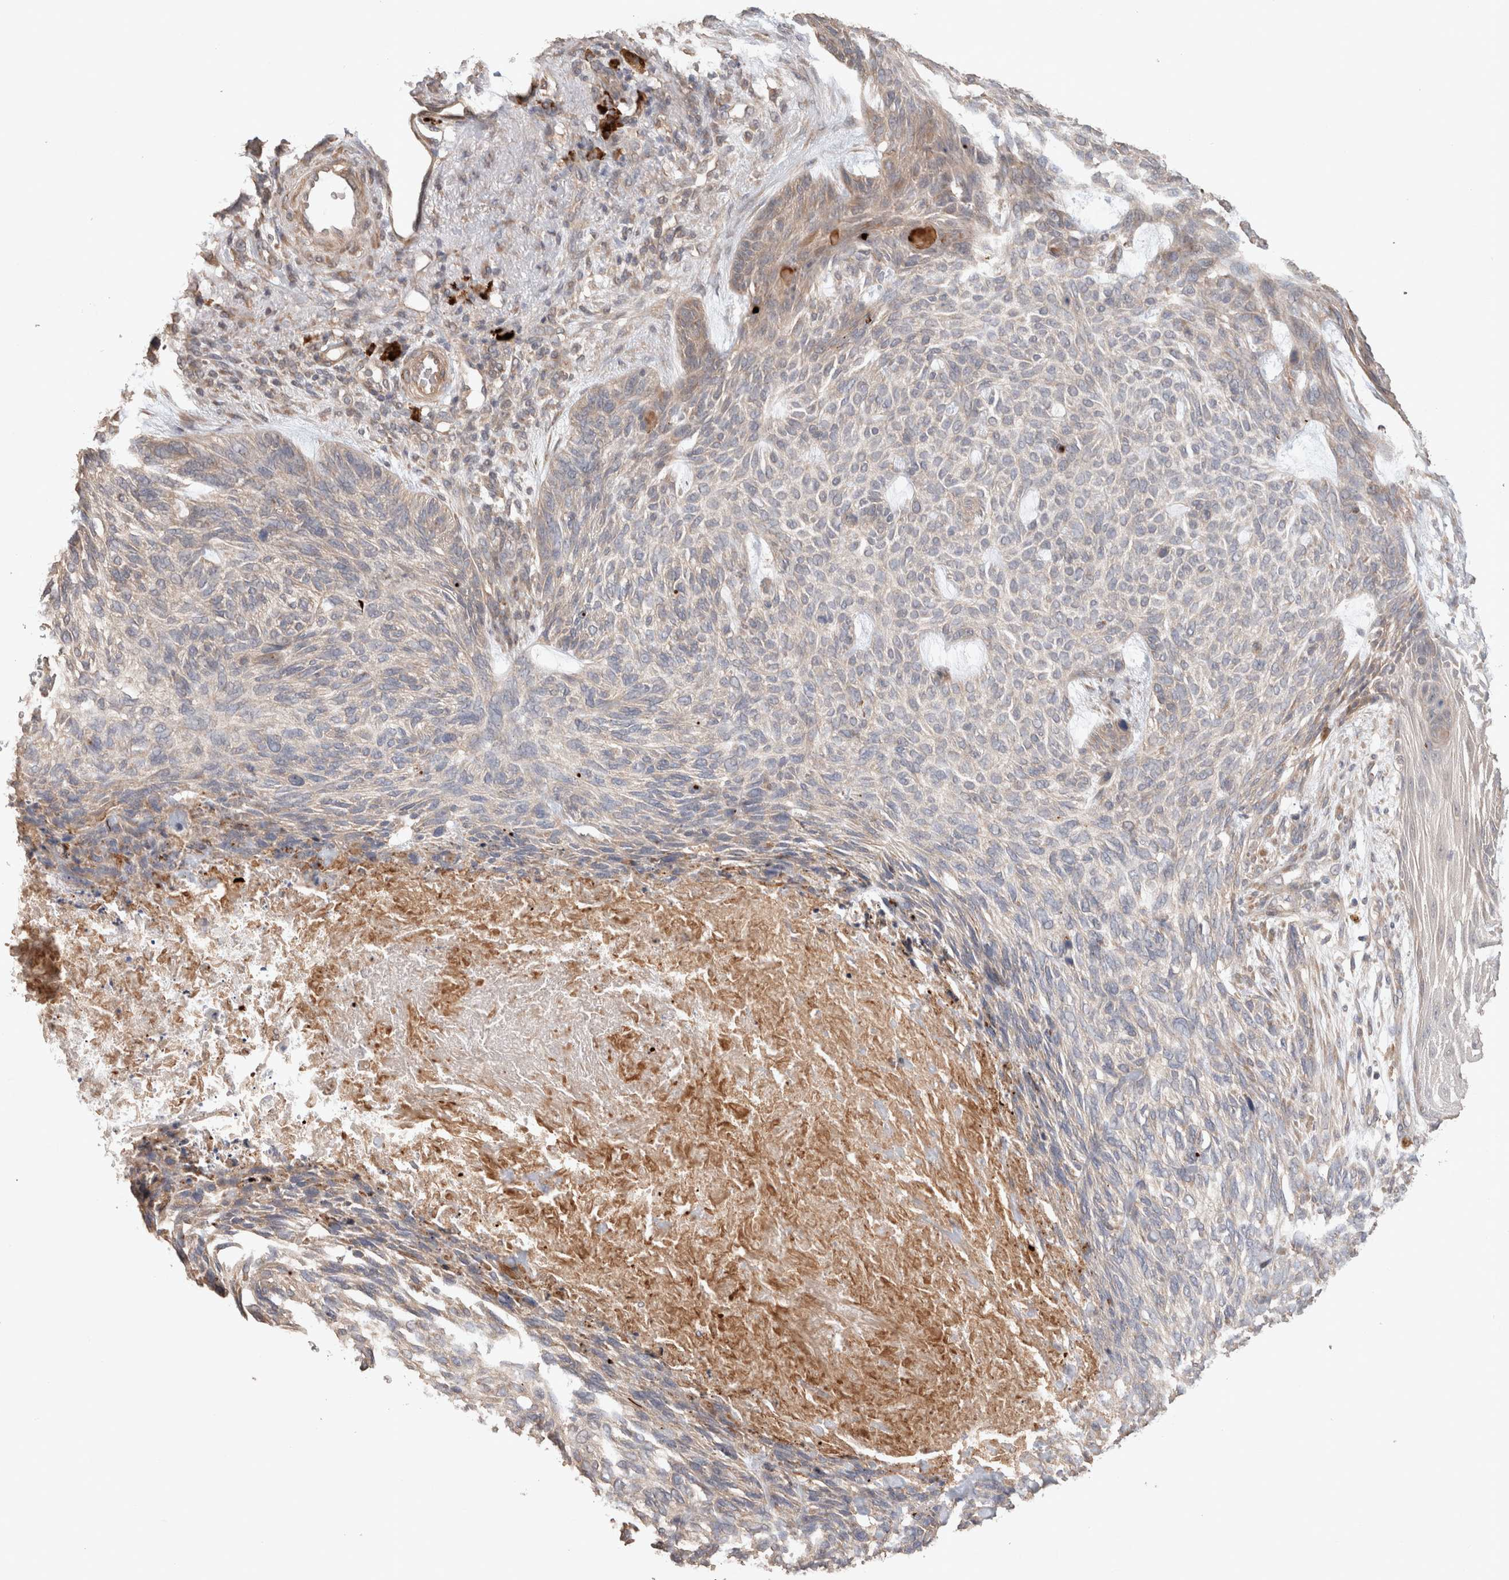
{"staining": {"intensity": "weak", "quantity": "<25%", "location": "cytoplasmic/membranous"}, "tissue": "skin cancer", "cell_type": "Tumor cells", "image_type": "cancer", "snomed": [{"axis": "morphology", "description": "Basal cell carcinoma"}, {"axis": "topography", "description": "Skin"}], "caption": "Immunohistochemistry image of human skin basal cell carcinoma stained for a protein (brown), which reveals no staining in tumor cells.", "gene": "HROB", "patient": {"sex": "male", "age": 55}}